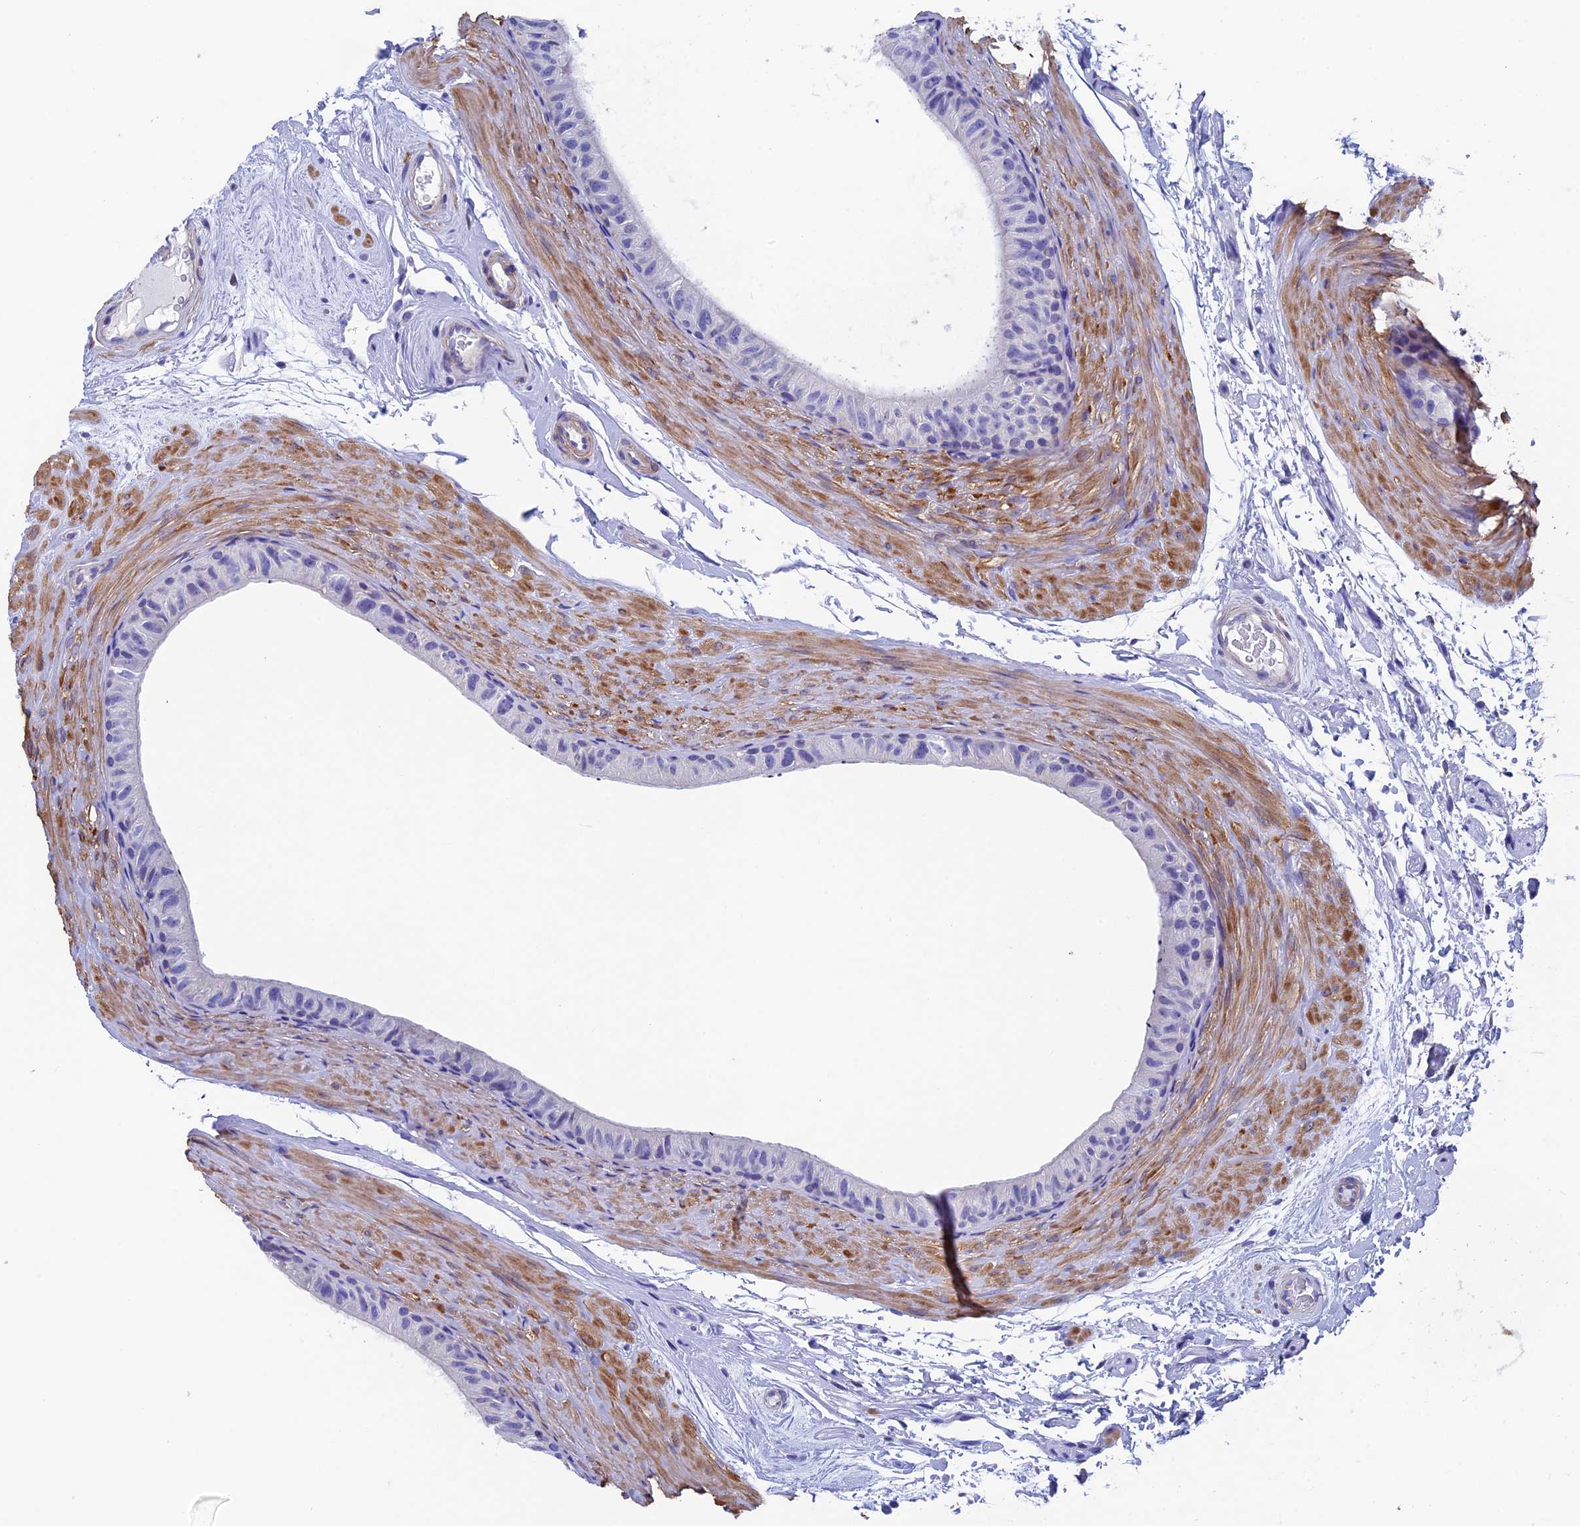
{"staining": {"intensity": "moderate", "quantity": "<25%", "location": "cytoplasmic/membranous"}, "tissue": "epididymis", "cell_type": "Glandular cells", "image_type": "normal", "snomed": [{"axis": "morphology", "description": "Normal tissue, NOS"}, {"axis": "topography", "description": "Epididymis"}], "caption": "IHC of unremarkable human epididymis shows low levels of moderate cytoplasmic/membranous staining in about <25% of glandular cells. (DAB (3,3'-diaminobenzidine) IHC with brightfield microscopy, high magnification).", "gene": "ADH7", "patient": {"sex": "male", "age": 45}}